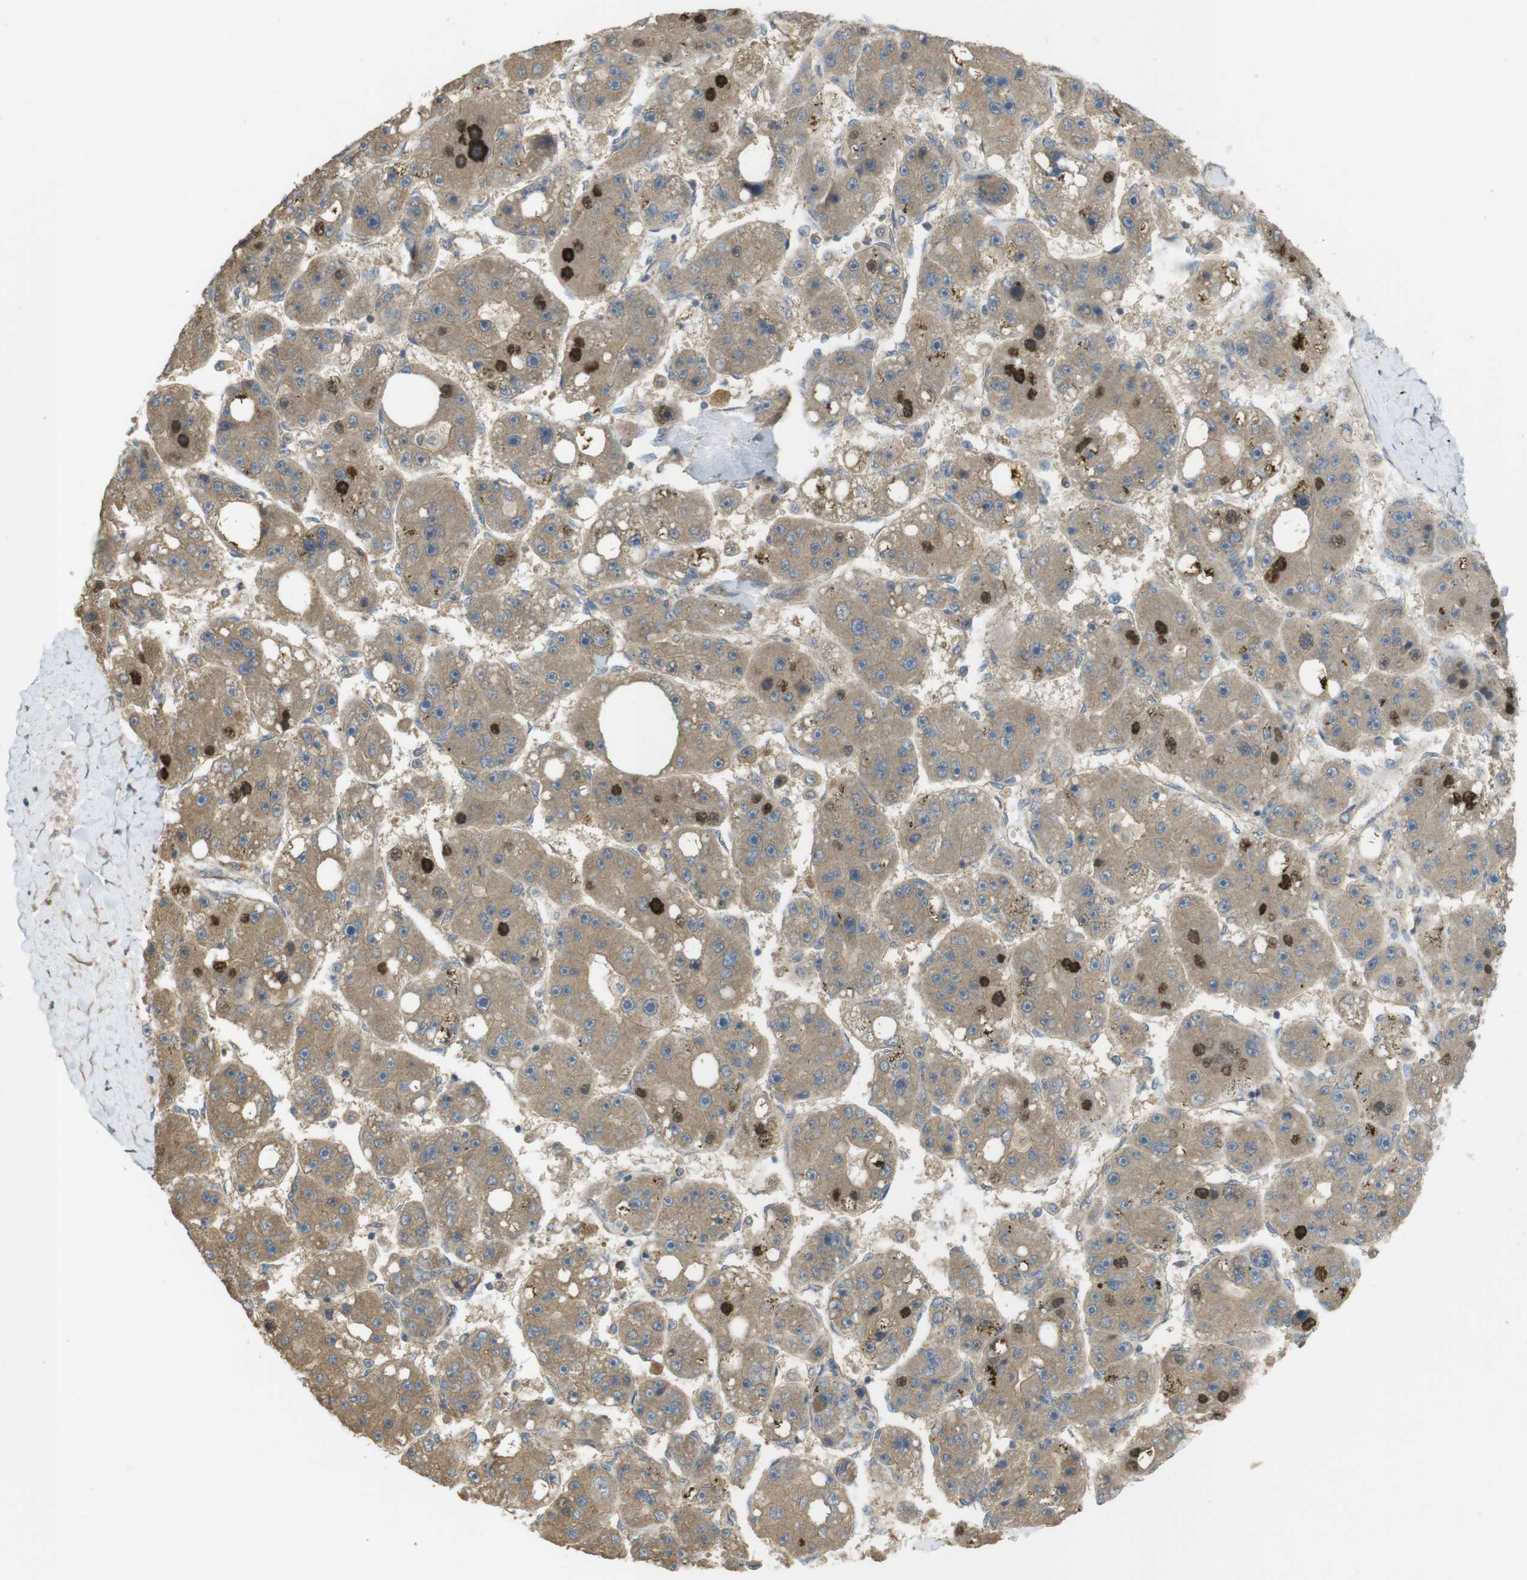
{"staining": {"intensity": "strong", "quantity": "<25%", "location": "cytoplasmic/membranous"}, "tissue": "liver cancer", "cell_type": "Tumor cells", "image_type": "cancer", "snomed": [{"axis": "morphology", "description": "Carcinoma, Hepatocellular, NOS"}, {"axis": "topography", "description": "Liver"}], "caption": "The photomicrograph displays a brown stain indicating the presence of a protein in the cytoplasmic/membranous of tumor cells in liver cancer (hepatocellular carcinoma).", "gene": "ZDHHC20", "patient": {"sex": "female", "age": 61}}